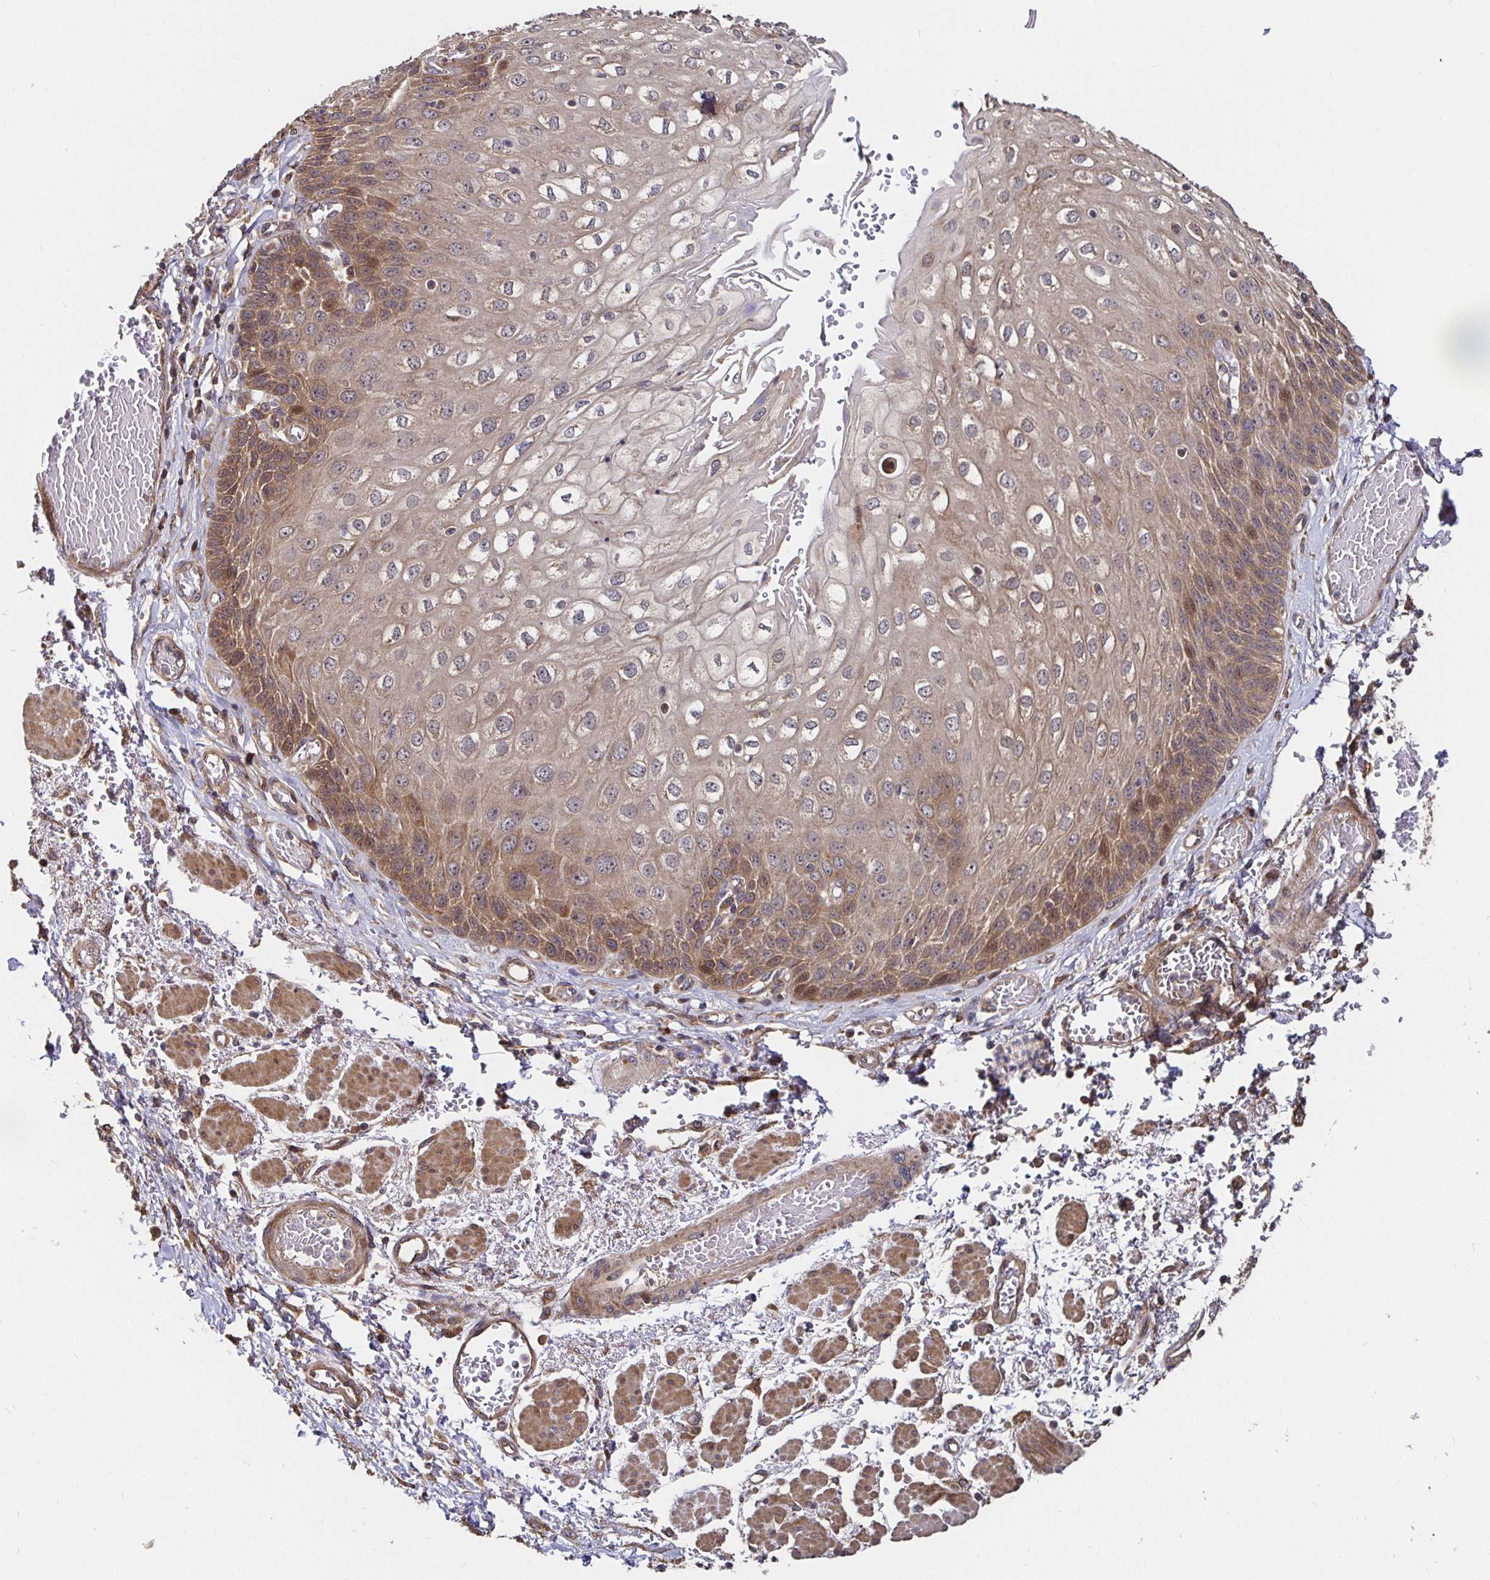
{"staining": {"intensity": "moderate", "quantity": "25%-75%", "location": "cytoplasmic/membranous"}, "tissue": "esophagus", "cell_type": "Squamous epithelial cells", "image_type": "normal", "snomed": [{"axis": "morphology", "description": "Normal tissue, NOS"}, {"axis": "morphology", "description": "Adenocarcinoma, NOS"}, {"axis": "topography", "description": "Esophagus"}], "caption": "The histopathology image reveals immunohistochemical staining of normal esophagus. There is moderate cytoplasmic/membranous positivity is seen in about 25%-75% of squamous epithelial cells. (DAB (3,3'-diaminobenzidine) = brown stain, brightfield microscopy at high magnification).", "gene": "MLST8", "patient": {"sex": "male", "age": 81}}